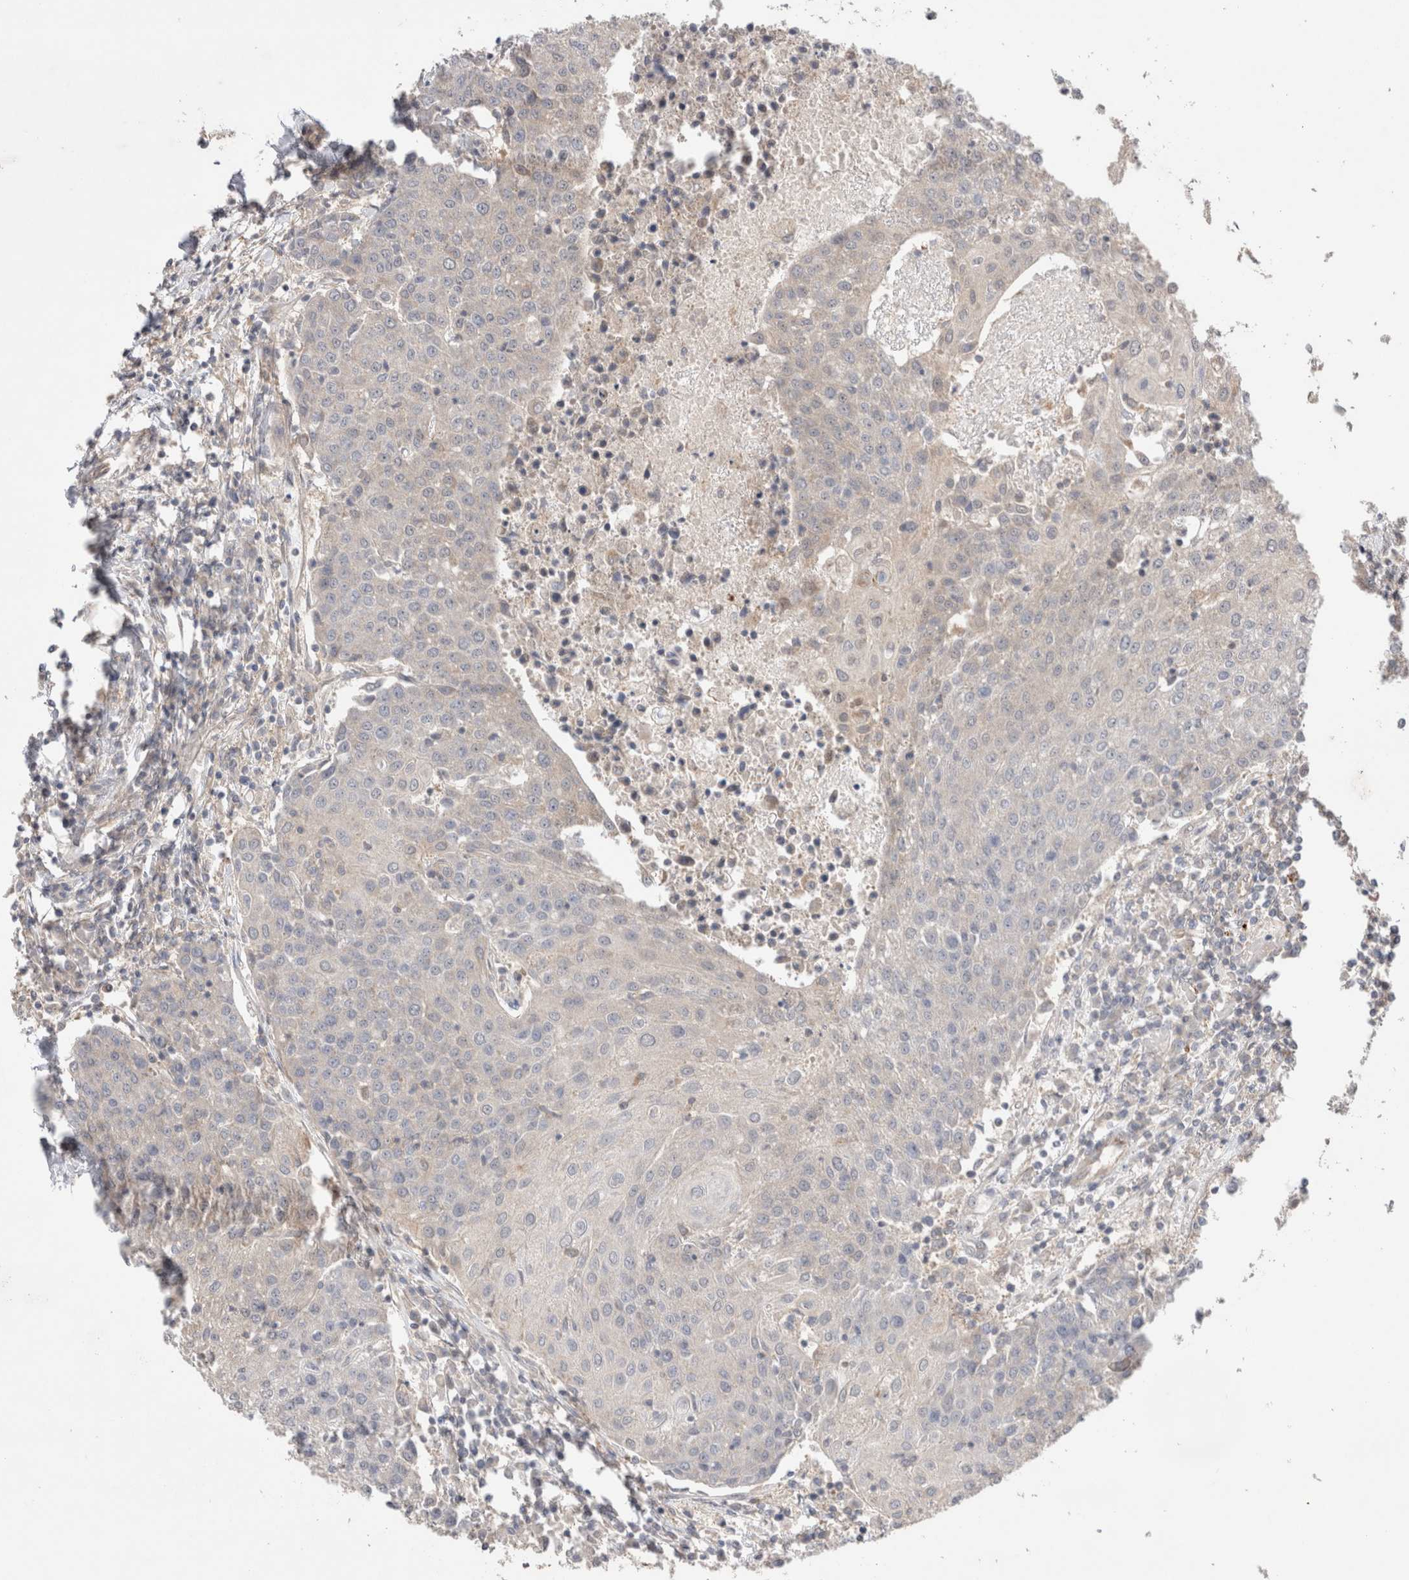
{"staining": {"intensity": "negative", "quantity": "none", "location": "none"}, "tissue": "urothelial cancer", "cell_type": "Tumor cells", "image_type": "cancer", "snomed": [{"axis": "morphology", "description": "Urothelial carcinoma, High grade"}, {"axis": "topography", "description": "Urinary bladder"}], "caption": "Tumor cells show no significant protein positivity in urothelial carcinoma (high-grade).", "gene": "SLC29A1", "patient": {"sex": "female", "age": 85}}